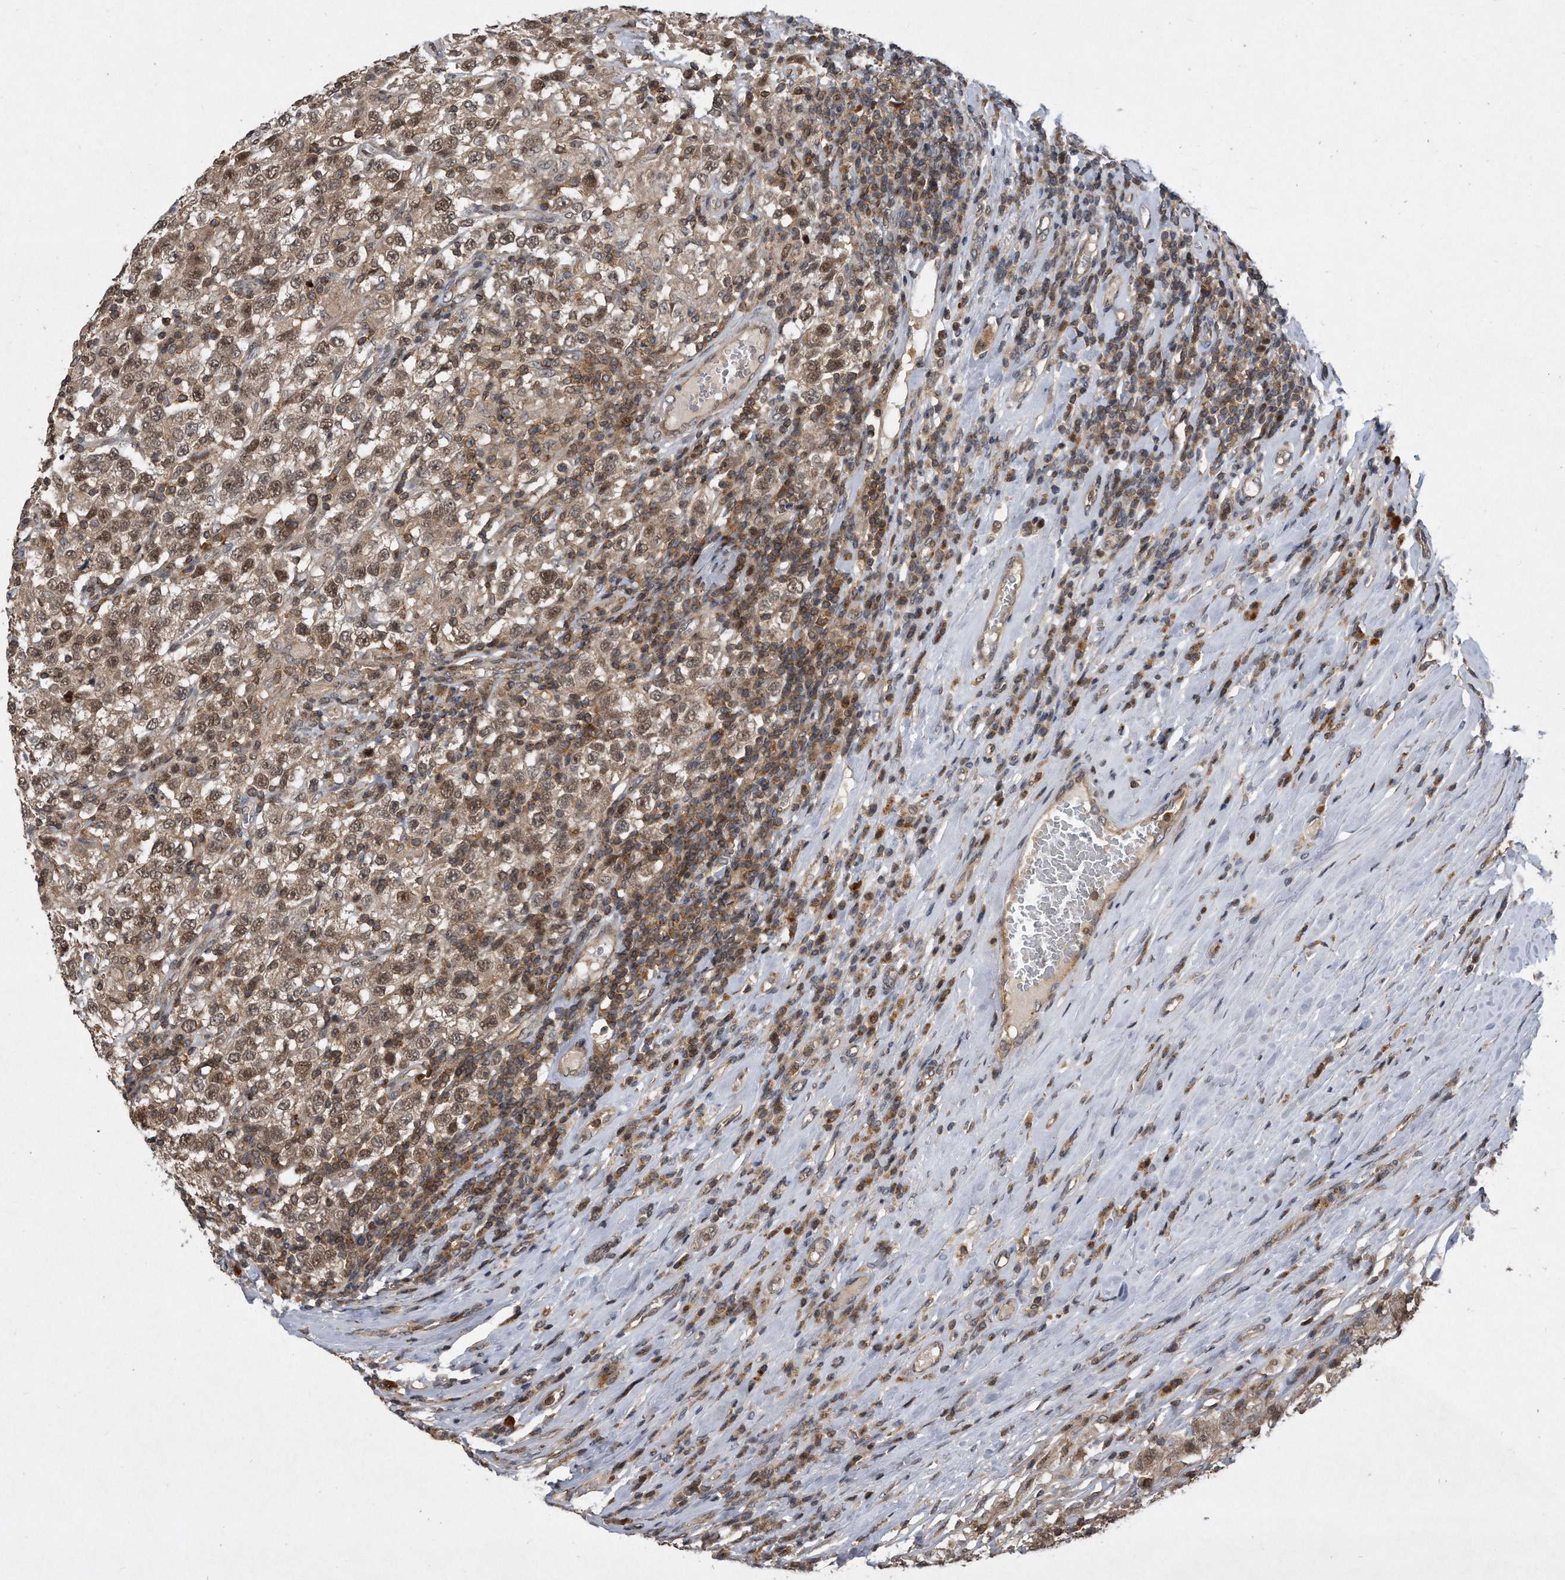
{"staining": {"intensity": "moderate", "quantity": ">75%", "location": "cytoplasmic/membranous,nuclear"}, "tissue": "testis cancer", "cell_type": "Tumor cells", "image_type": "cancer", "snomed": [{"axis": "morphology", "description": "Seminoma, NOS"}, {"axis": "topography", "description": "Testis"}], "caption": "Seminoma (testis) stained for a protein (brown) shows moderate cytoplasmic/membranous and nuclear positive positivity in approximately >75% of tumor cells.", "gene": "PGBD2", "patient": {"sex": "male", "age": 41}}